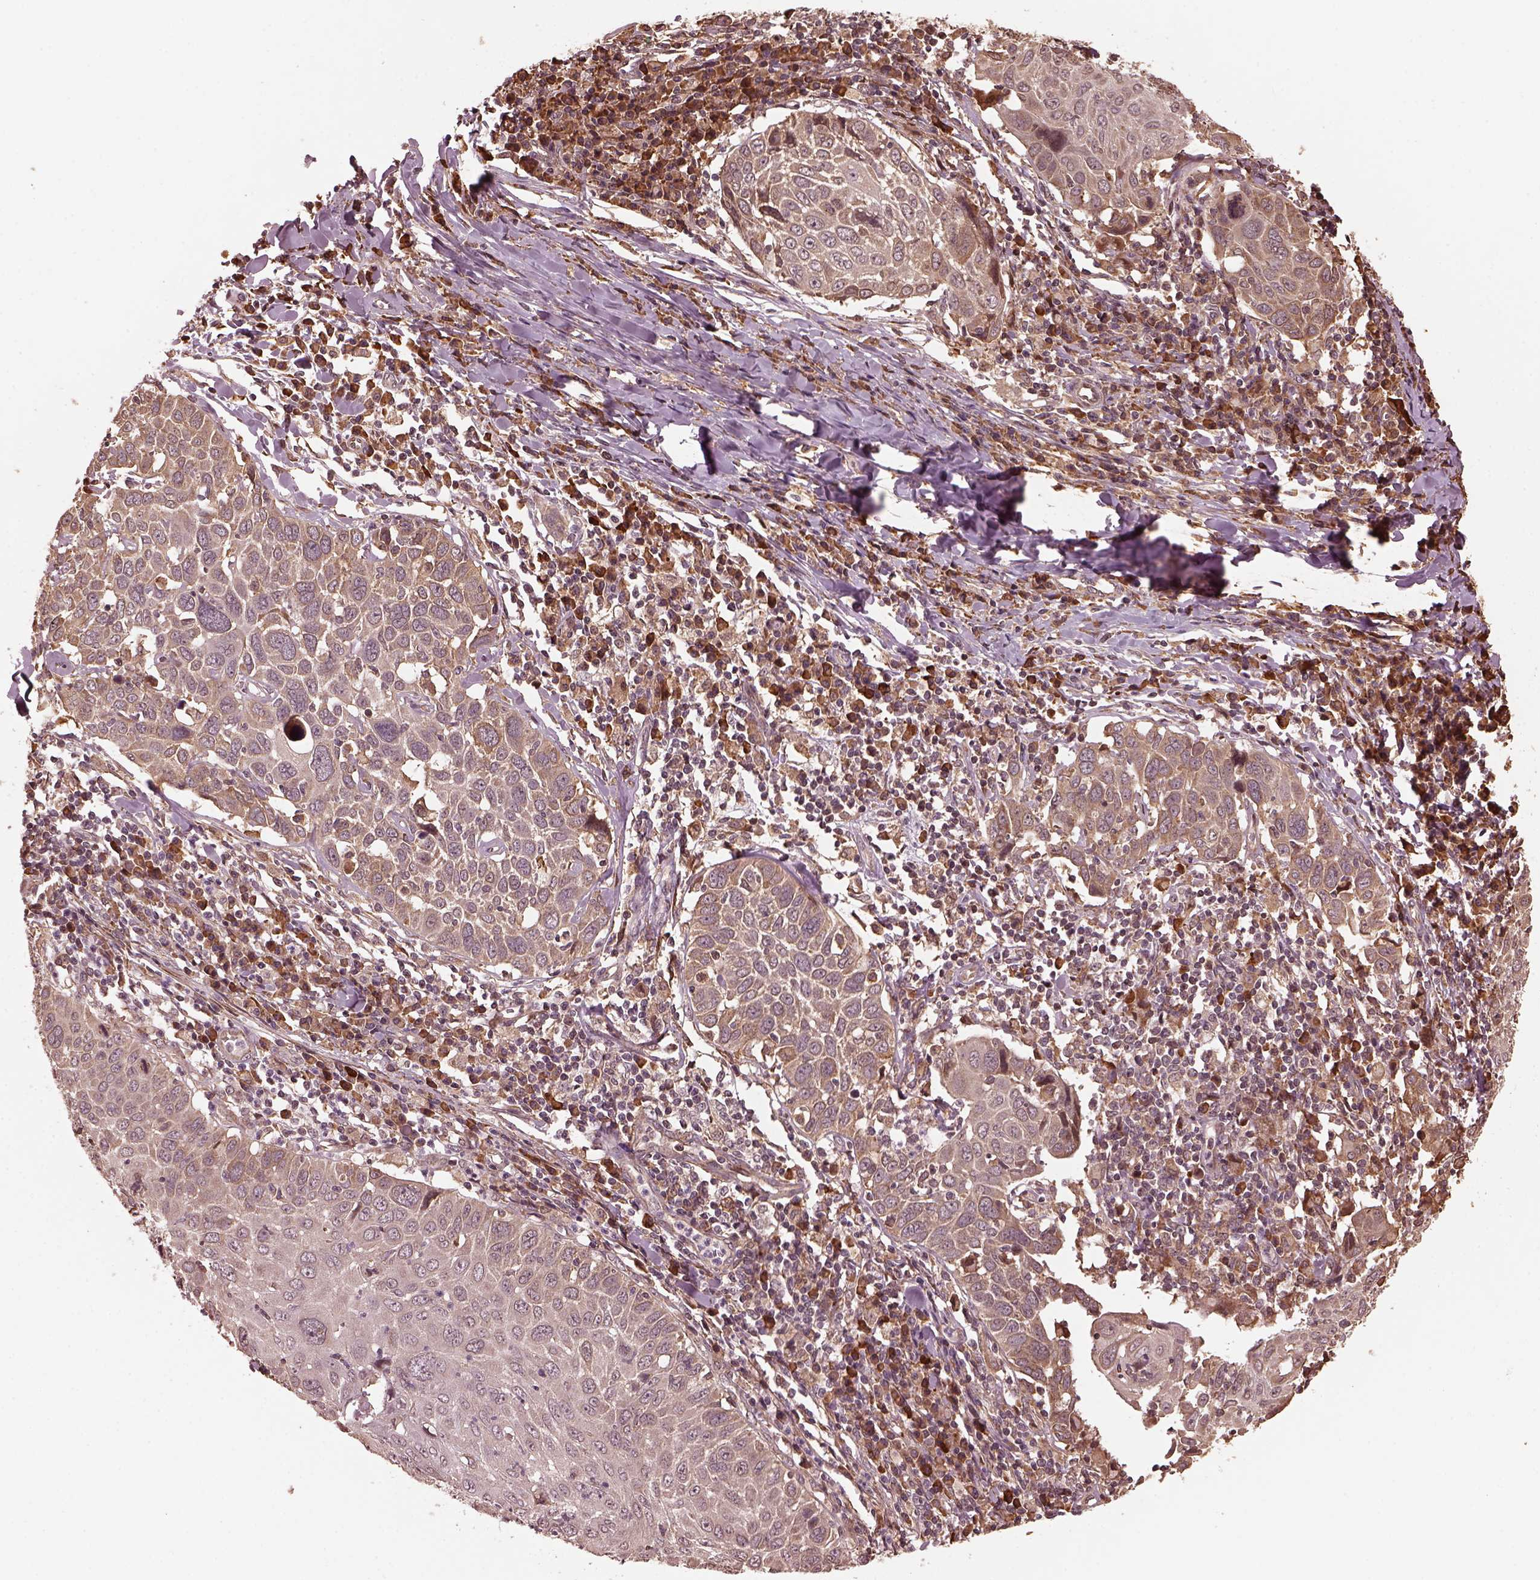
{"staining": {"intensity": "weak", "quantity": ">75%", "location": "cytoplasmic/membranous"}, "tissue": "lung cancer", "cell_type": "Tumor cells", "image_type": "cancer", "snomed": [{"axis": "morphology", "description": "Squamous cell carcinoma, NOS"}, {"axis": "topography", "description": "Lung"}], "caption": "Immunohistochemical staining of human lung cancer exhibits low levels of weak cytoplasmic/membranous protein staining in about >75% of tumor cells. The protein is shown in brown color, while the nuclei are stained blue.", "gene": "ZNF292", "patient": {"sex": "male", "age": 57}}